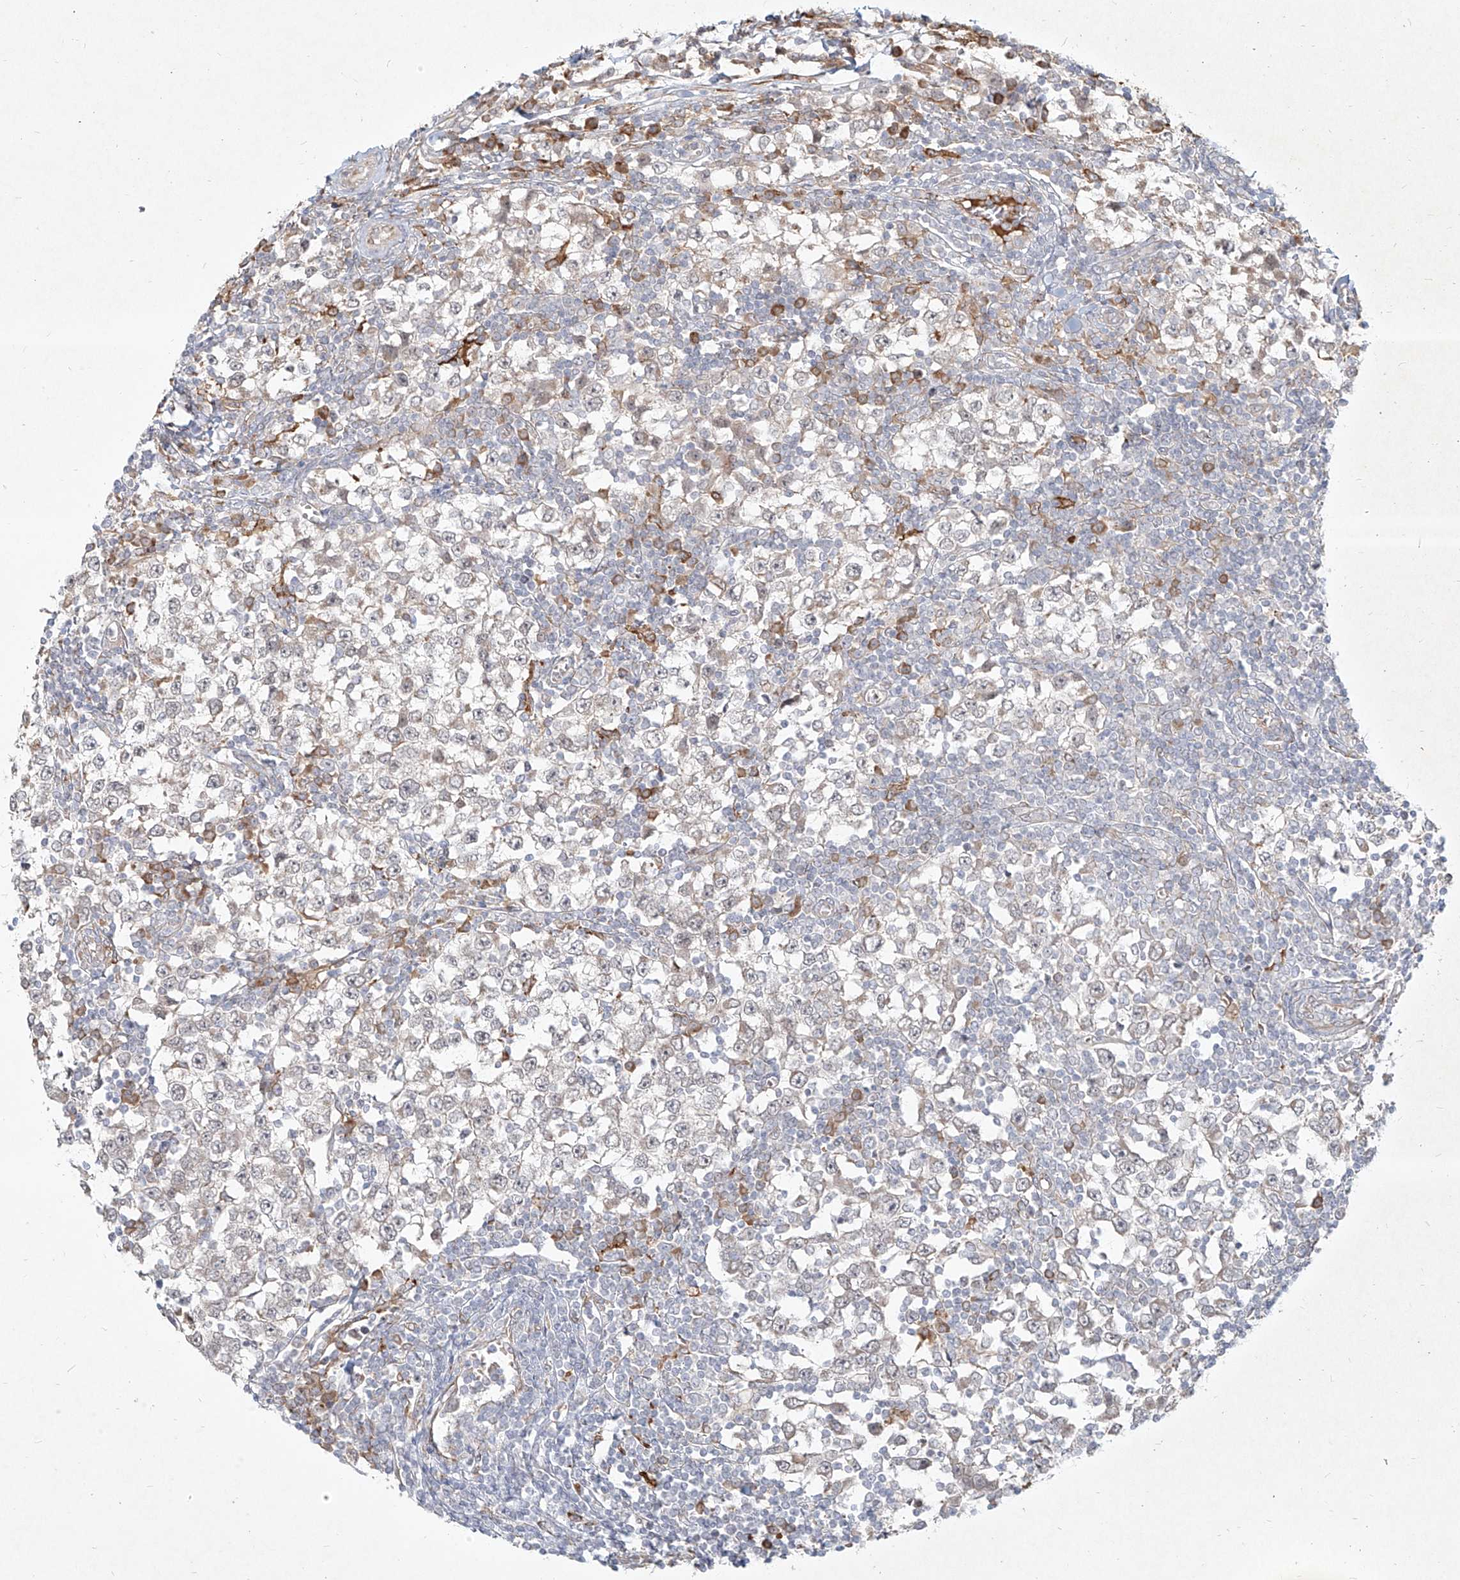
{"staining": {"intensity": "negative", "quantity": "none", "location": "none"}, "tissue": "testis cancer", "cell_type": "Tumor cells", "image_type": "cancer", "snomed": [{"axis": "morphology", "description": "Seminoma, NOS"}, {"axis": "topography", "description": "Testis"}], "caption": "DAB (3,3'-diaminobenzidine) immunohistochemical staining of human seminoma (testis) displays no significant expression in tumor cells.", "gene": "CD209", "patient": {"sex": "male", "age": 65}}